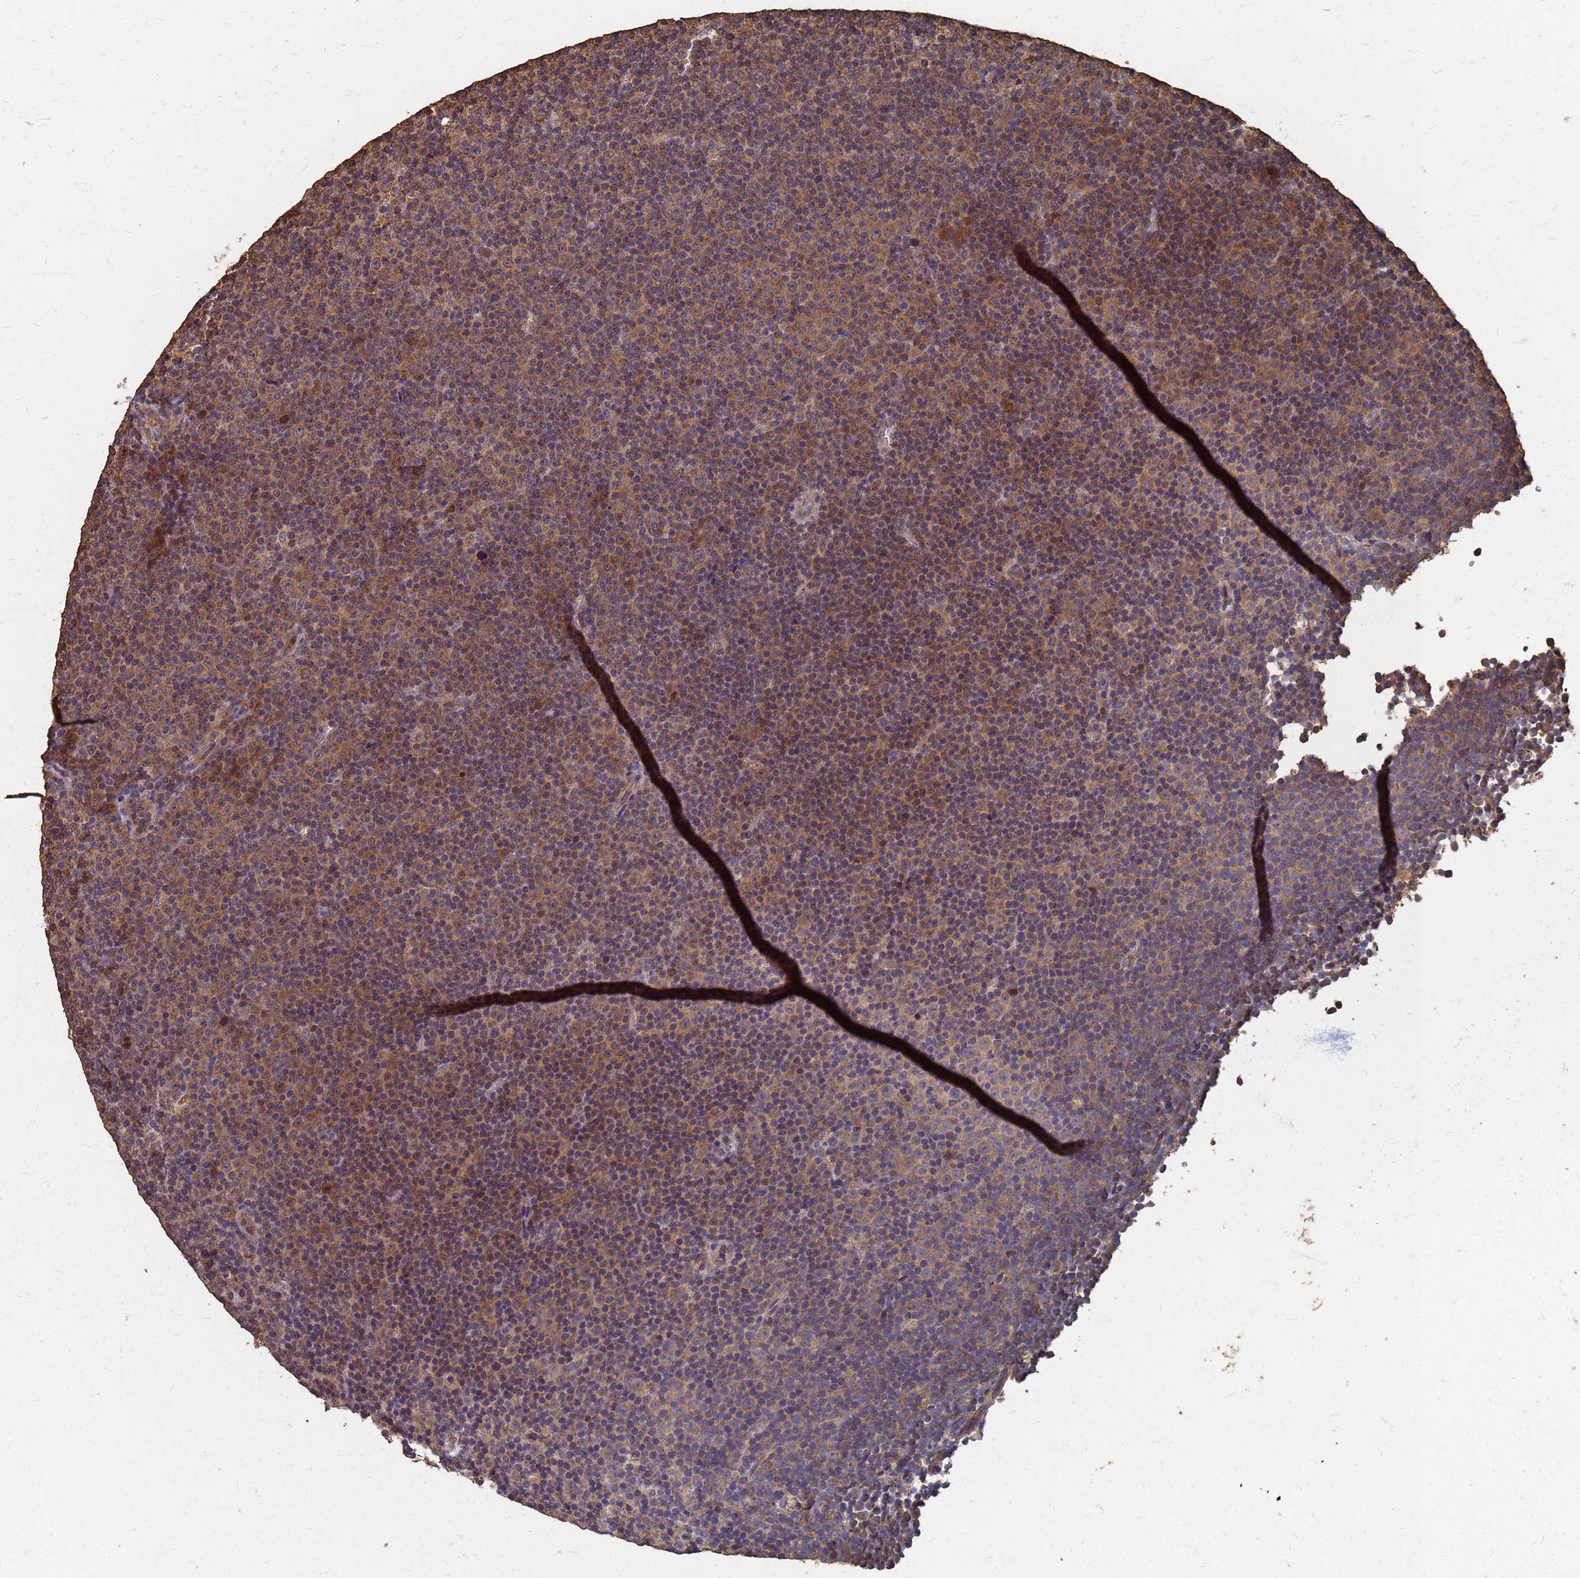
{"staining": {"intensity": "moderate", "quantity": ">75%", "location": "cytoplasmic/membranous"}, "tissue": "lymphoma", "cell_type": "Tumor cells", "image_type": "cancer", "snomed": [{"axis": "morphology", "description": "Malignant lymphoma, non-Hodgkin's type, Low grade"}, {"axis": "topography", "description": "Lymph node"}], "caption": "Tumor cells exhibit moderate cytoplasmic/membranous positivity in about >75% of cells in lymphoma.", "gene": "DPH5", "patient": {"sex": "female", "age": 67}}